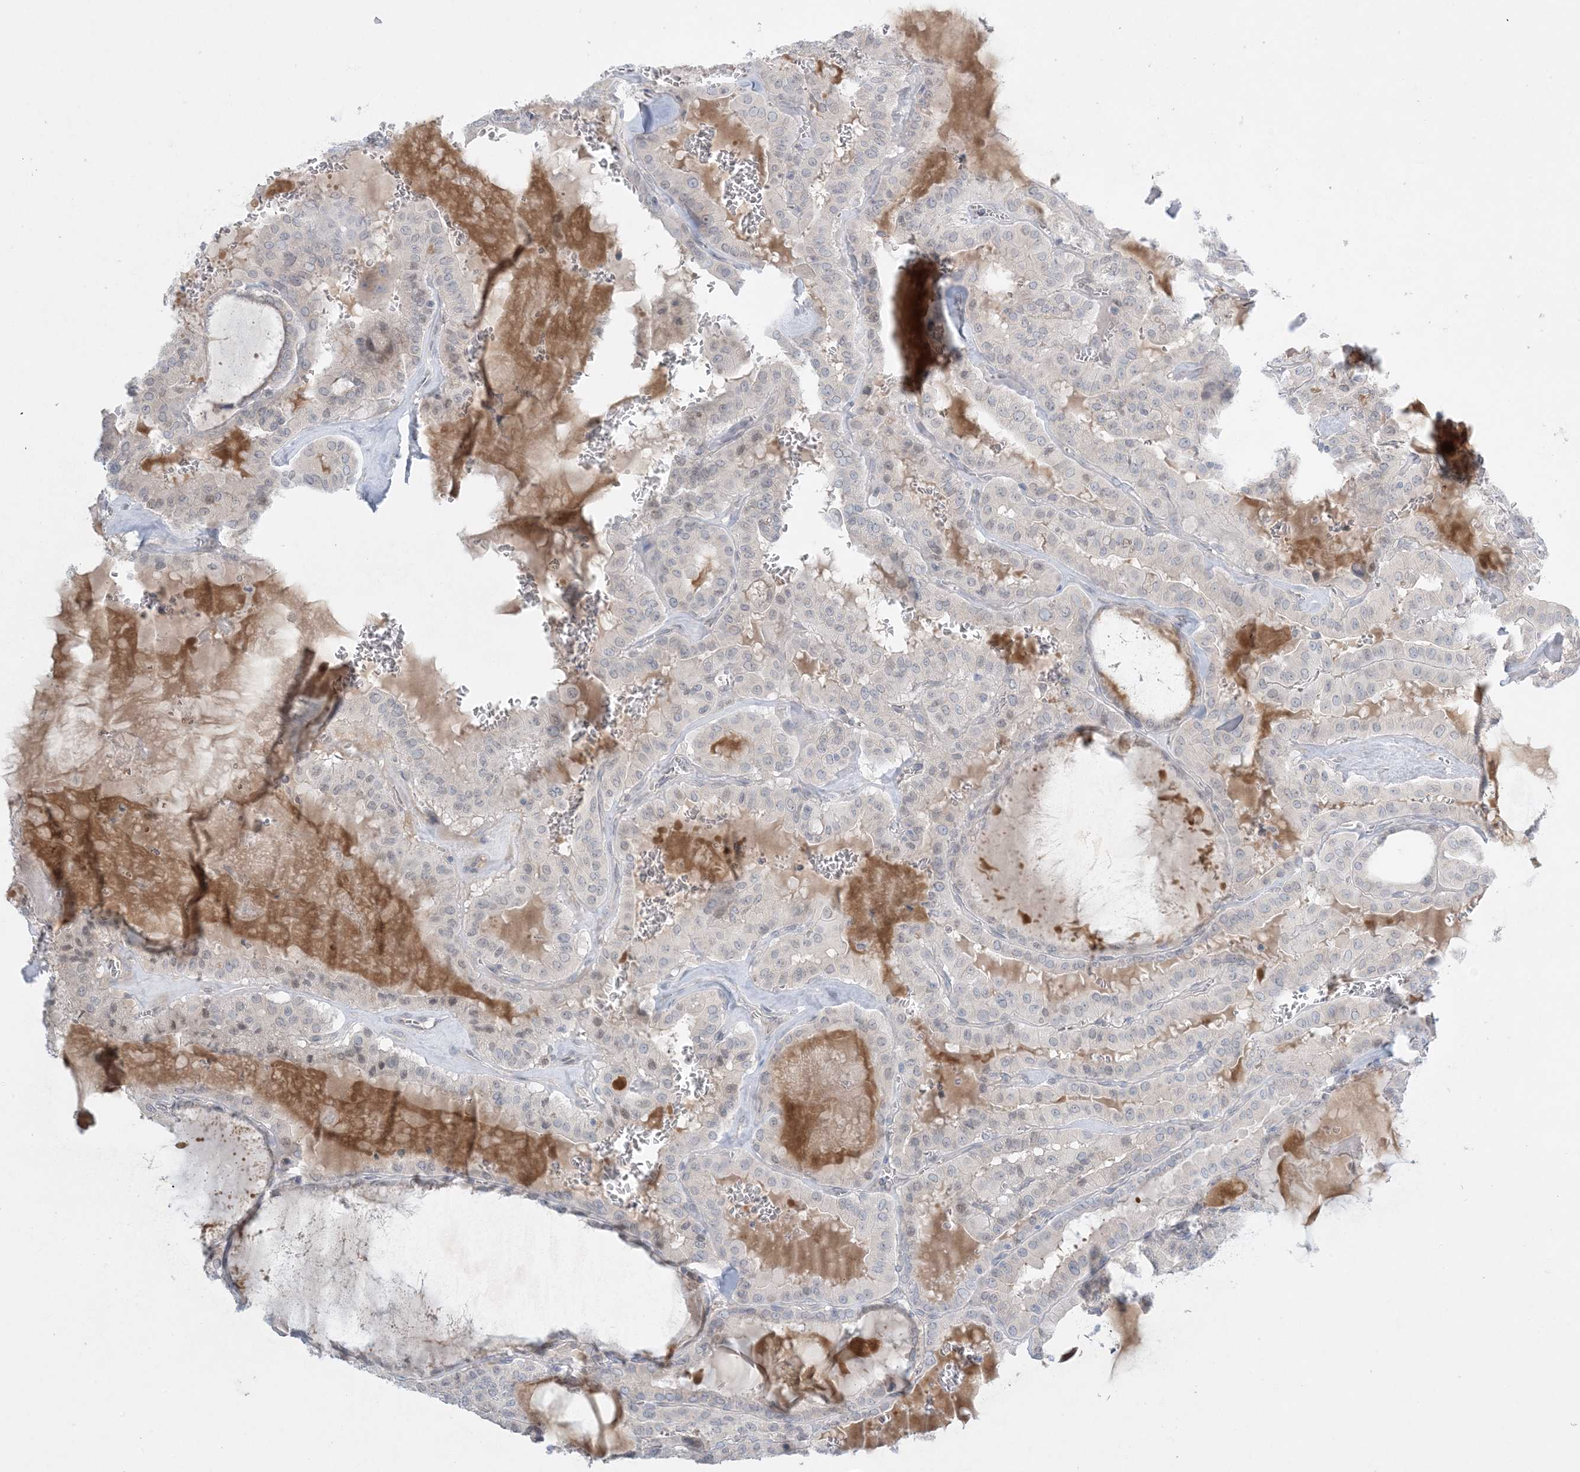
{"staining": {"intensity": "negative", "quantity": "none", "location": "none"}, "tissue": "thyroid cancer", "cell_type": "Tumor cells", "image_type": "cancer", "snomed": [{"axis": "morphology", "description": "Papillary adenocarcinoma, NOS"}, {"axis": "topography", "description": "Thyroid gland"}], "caption": "Immunohistochemical staining of thyroid cancer exhibits no significant positivity in tumor cells. (DAB (3,3'-diaminobenzidine) immunohistochemistry, high magnification).", "gene": "MMGT1", "patient": {"sex": "male", "age": 52}}